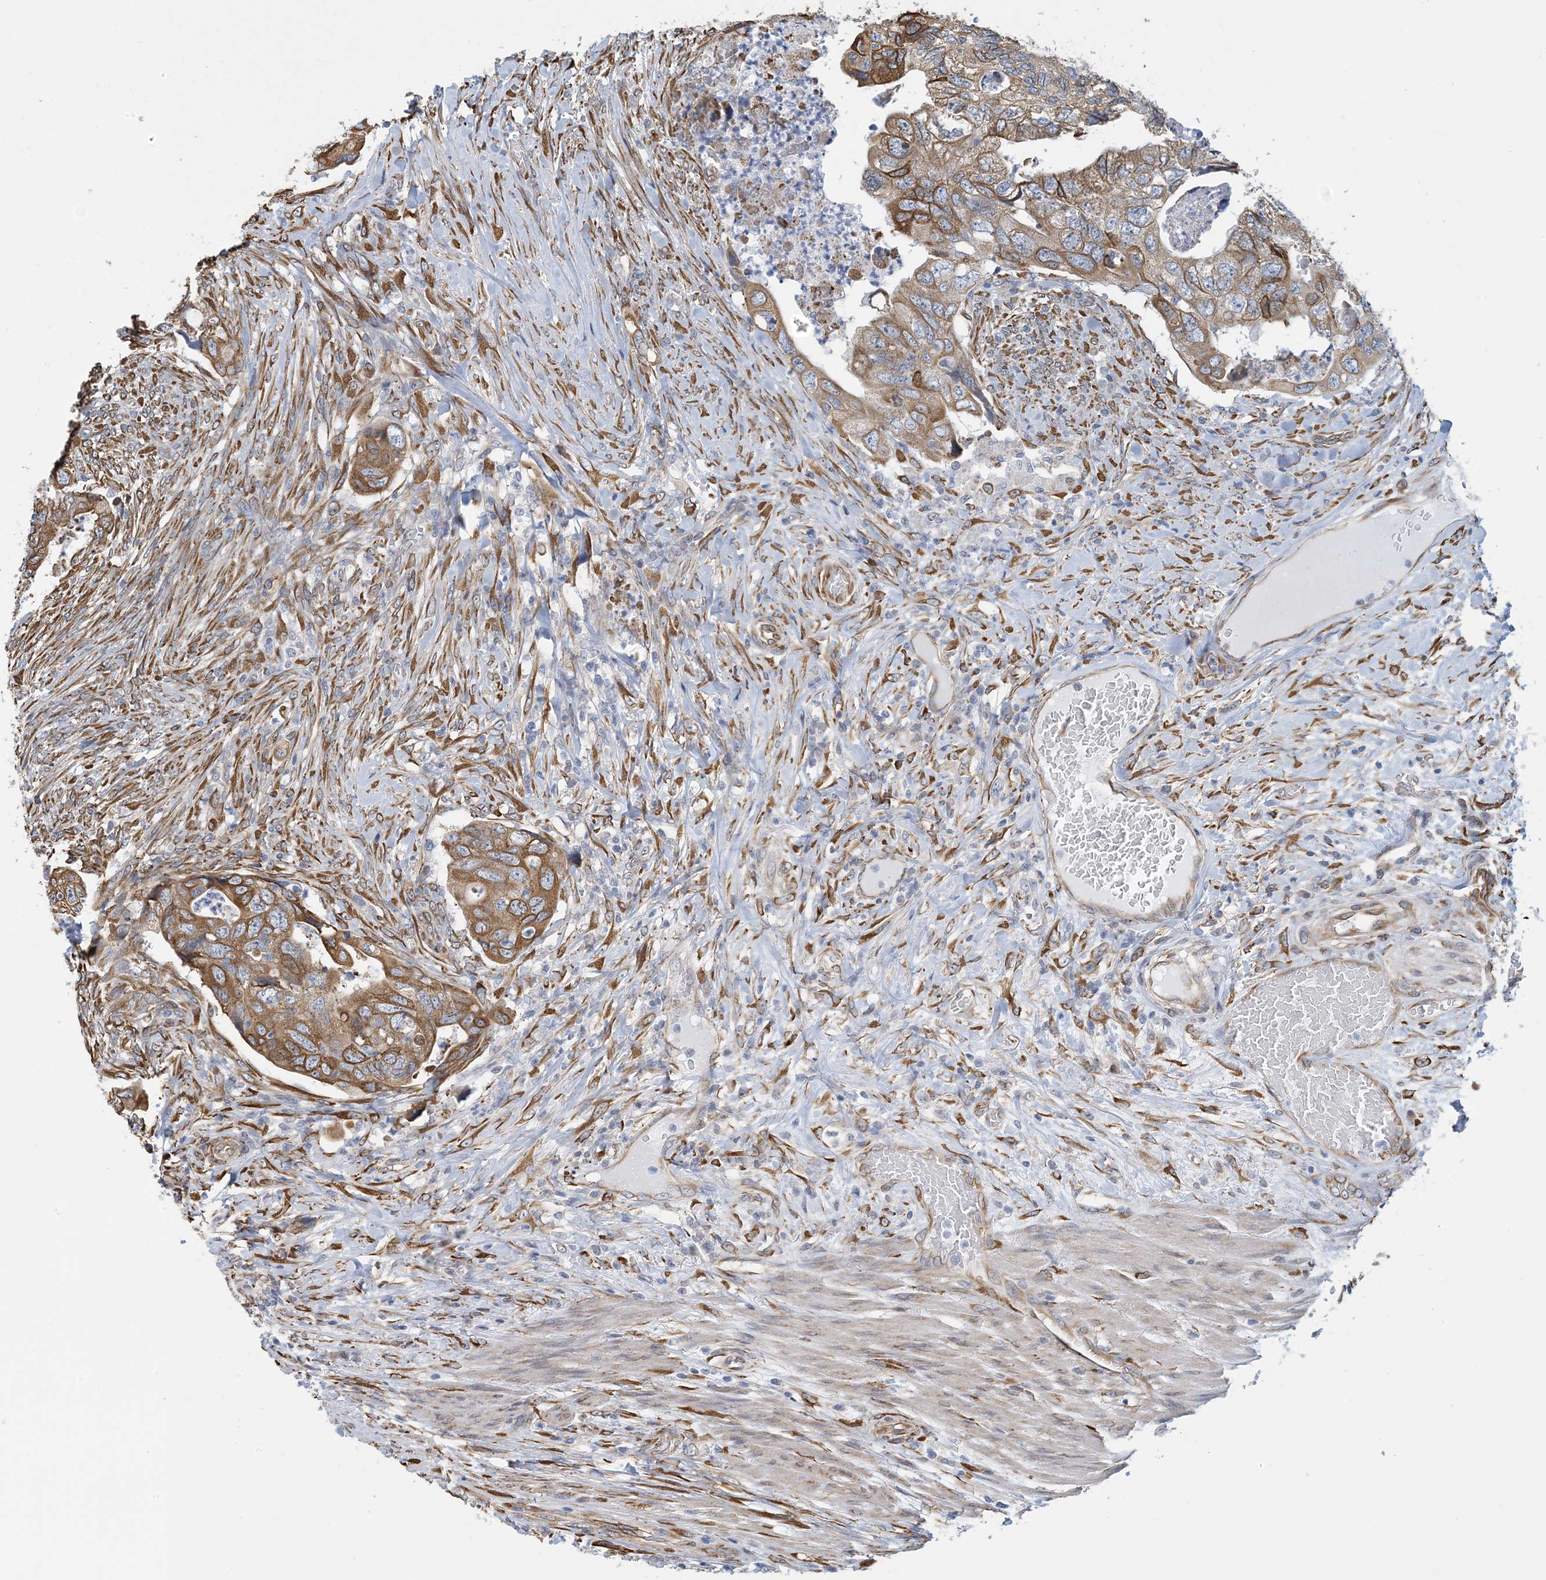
{"staining": {"intensity": "moderate", "quantity": ">75%", "location": "cytoplasmic/membranous"}, "tissue": "colorectal cancer", "cell_type": "Tumor cells", "image_type": "cancer", "snomed": [{"axis": "morphology", "description": "Adenocarcinoma, NOS"}, {"axis": "topography", "description": "Rectum"}], "caption": "Immunohistochemistry (IHC) histopathology image of neoplastic tissue: colorectal cancer stained using immunohistochemistry (IHC) reveals medium levels of moderate protein expression localized specifically in the cytoplasmic/membranous of tumor cells, appearing as a cytoplasmic/membranous brown color.", "gene": "CCDC14", "patient": {"sex": "male", "age": 63}}